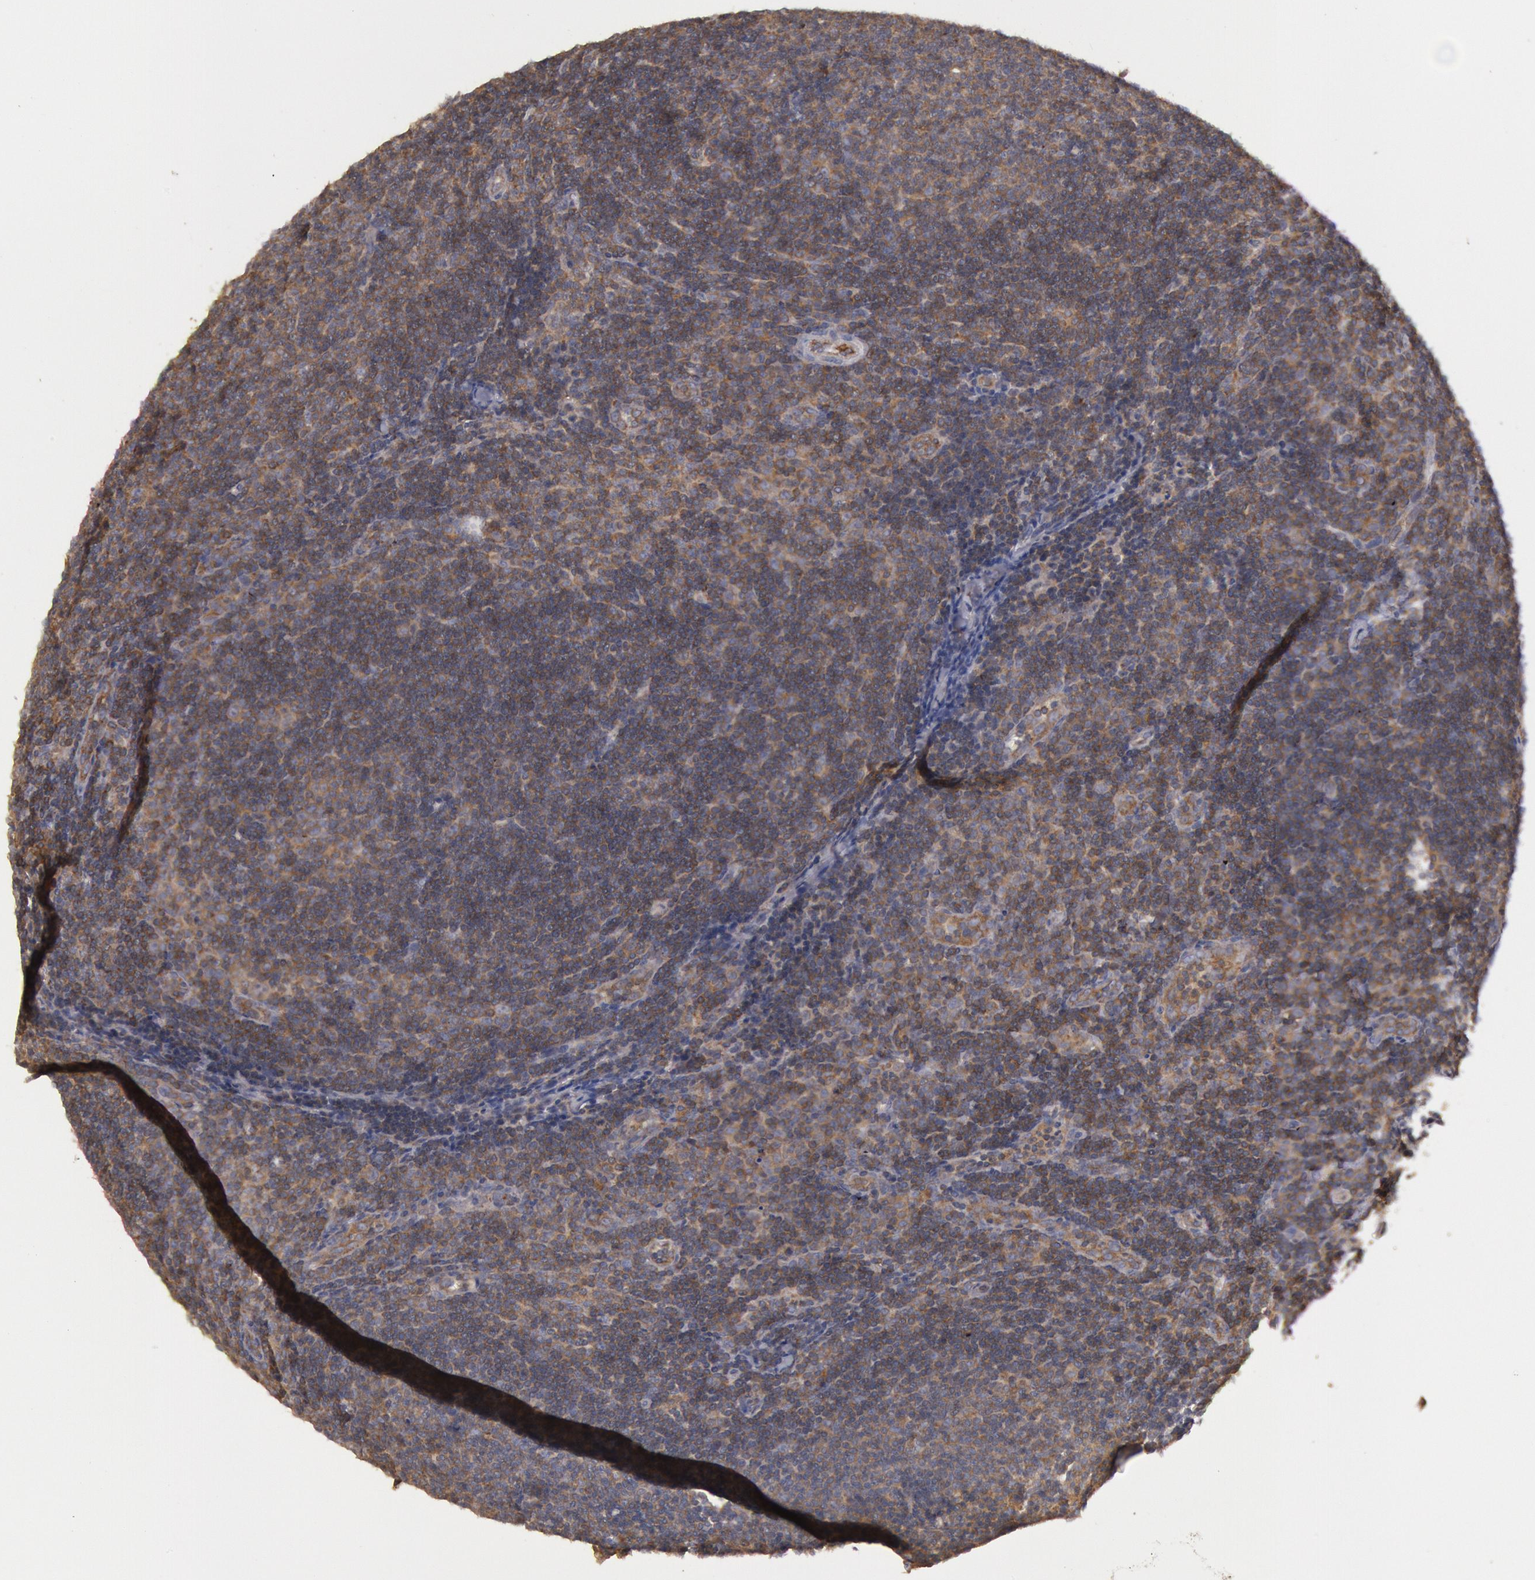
{"staining": {"intensity": "weak", "quantity": "25%-75%", "location": "cytoplasmic/membranous"}, "tissue": "lymphoma", "cell_type": "Tumor cells", "image_type": "cancer", "snomed": [{"axis": "morphology", "description": "Malignant lymphoma, non-Hodgkin's type, Low grade"}, {"axis": "topography", "description": "Lymph node"}], "caption": "The immunohistochemical stain labels weak cytoplasmic/membranous staining in tumor cells of lymphoma tissue.", "gene": "PIK3R1", "patient": {"sex": "male", "age": 49}}